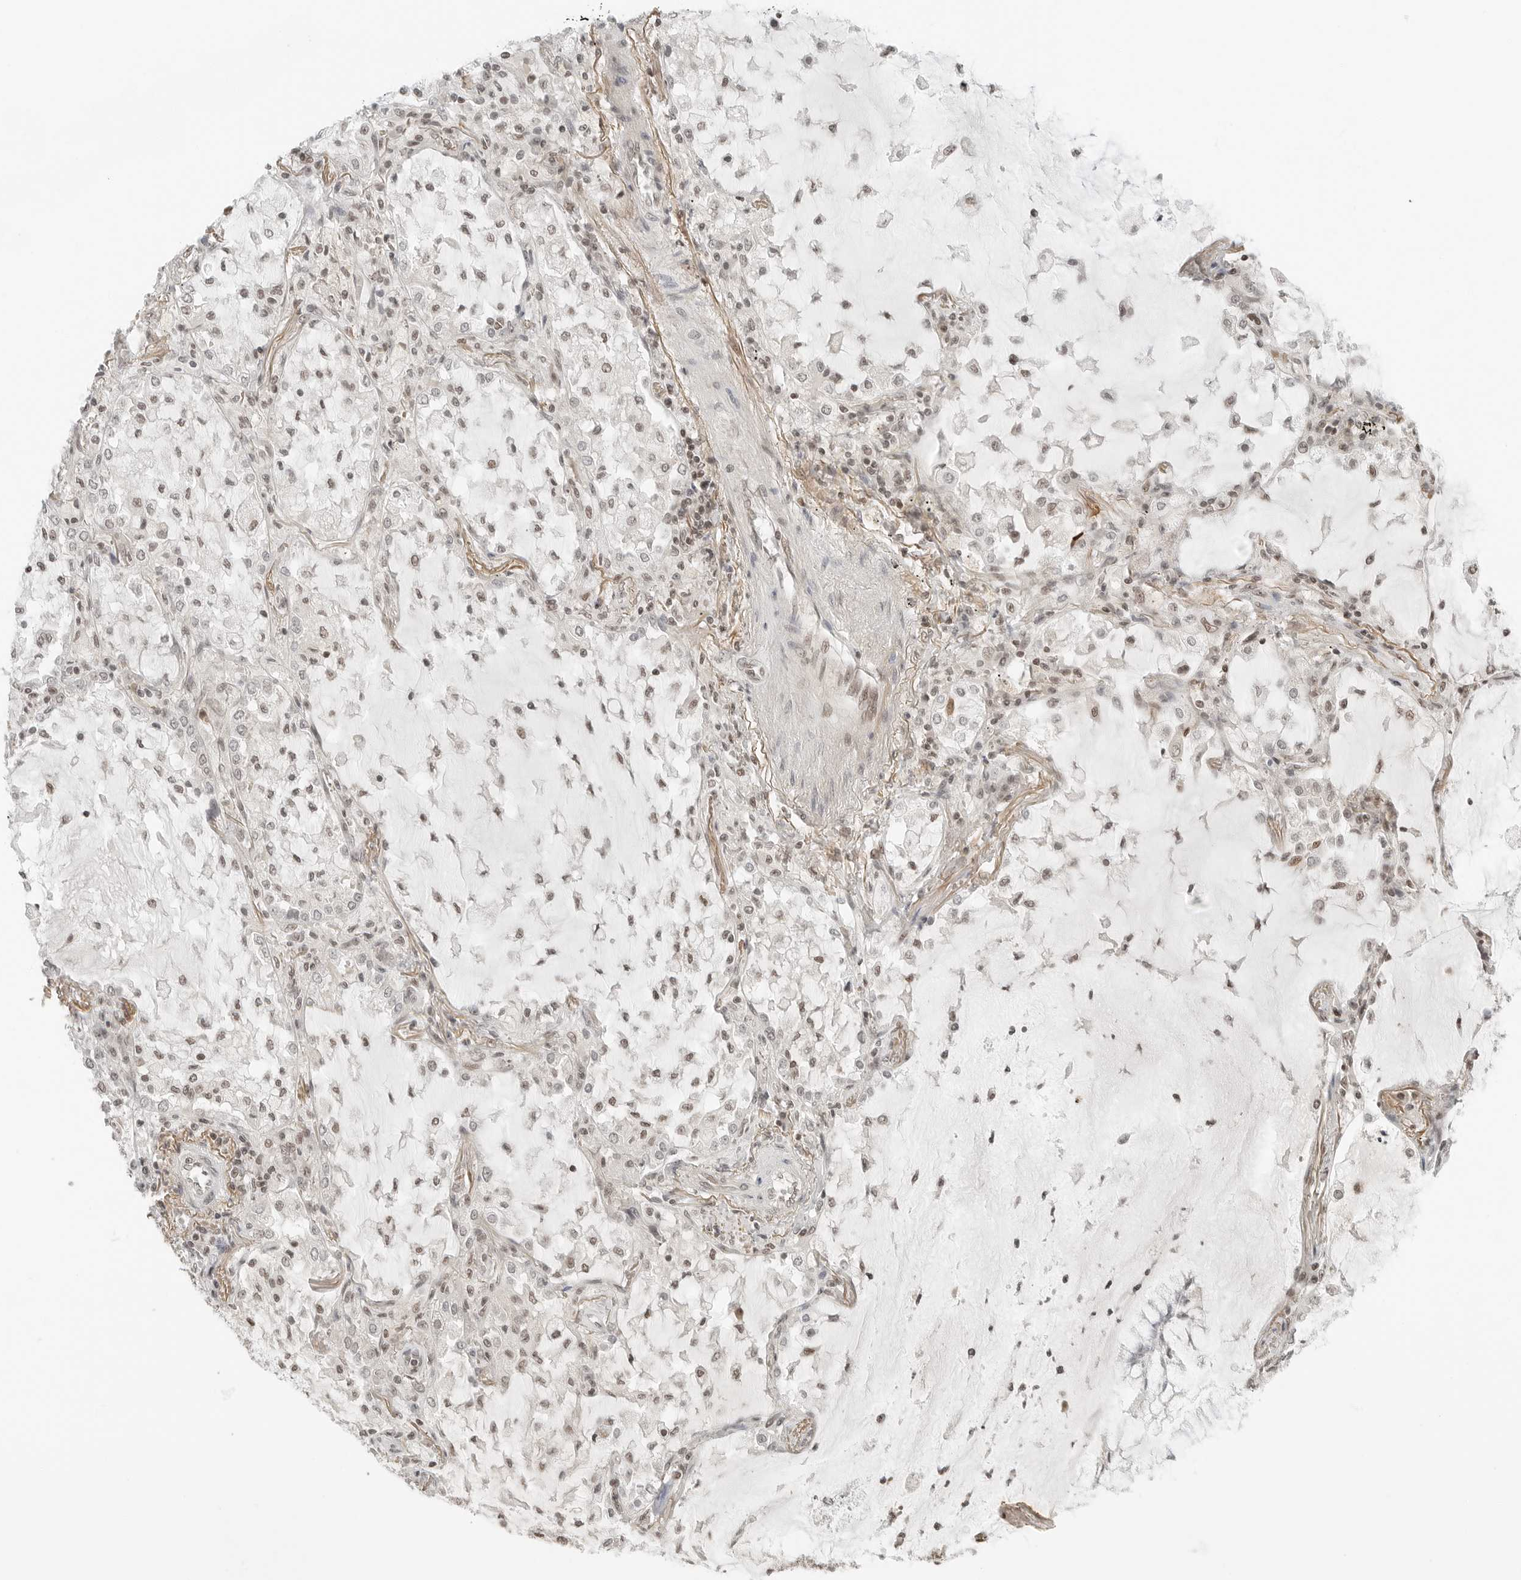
{"staining": {"intensity": "weak", "quantity": ">75%", "location": "nuclear"}, "tissue": "lung cancer", "cell_type": "Tumor cells", "image_type": "cancer", "snomed": [{"axis": "morphology", "description": "Adenocarcinoma, NOS"}, {"axis": "topography", "description": "Lung"}], "caption": "Adenocarcinoma (lung) was stained to show a protein in brown. There is low levels of weak nuclear positivity in about >75% of tumor cells. Using DAB (3,3'-diaminobenzidine) (brown) and hematoxylin (blue) stains, captured at high magnification using brightfield microscopy.", "gene": "CRTC2", "patient": {"sex": "female", "age": 70}}